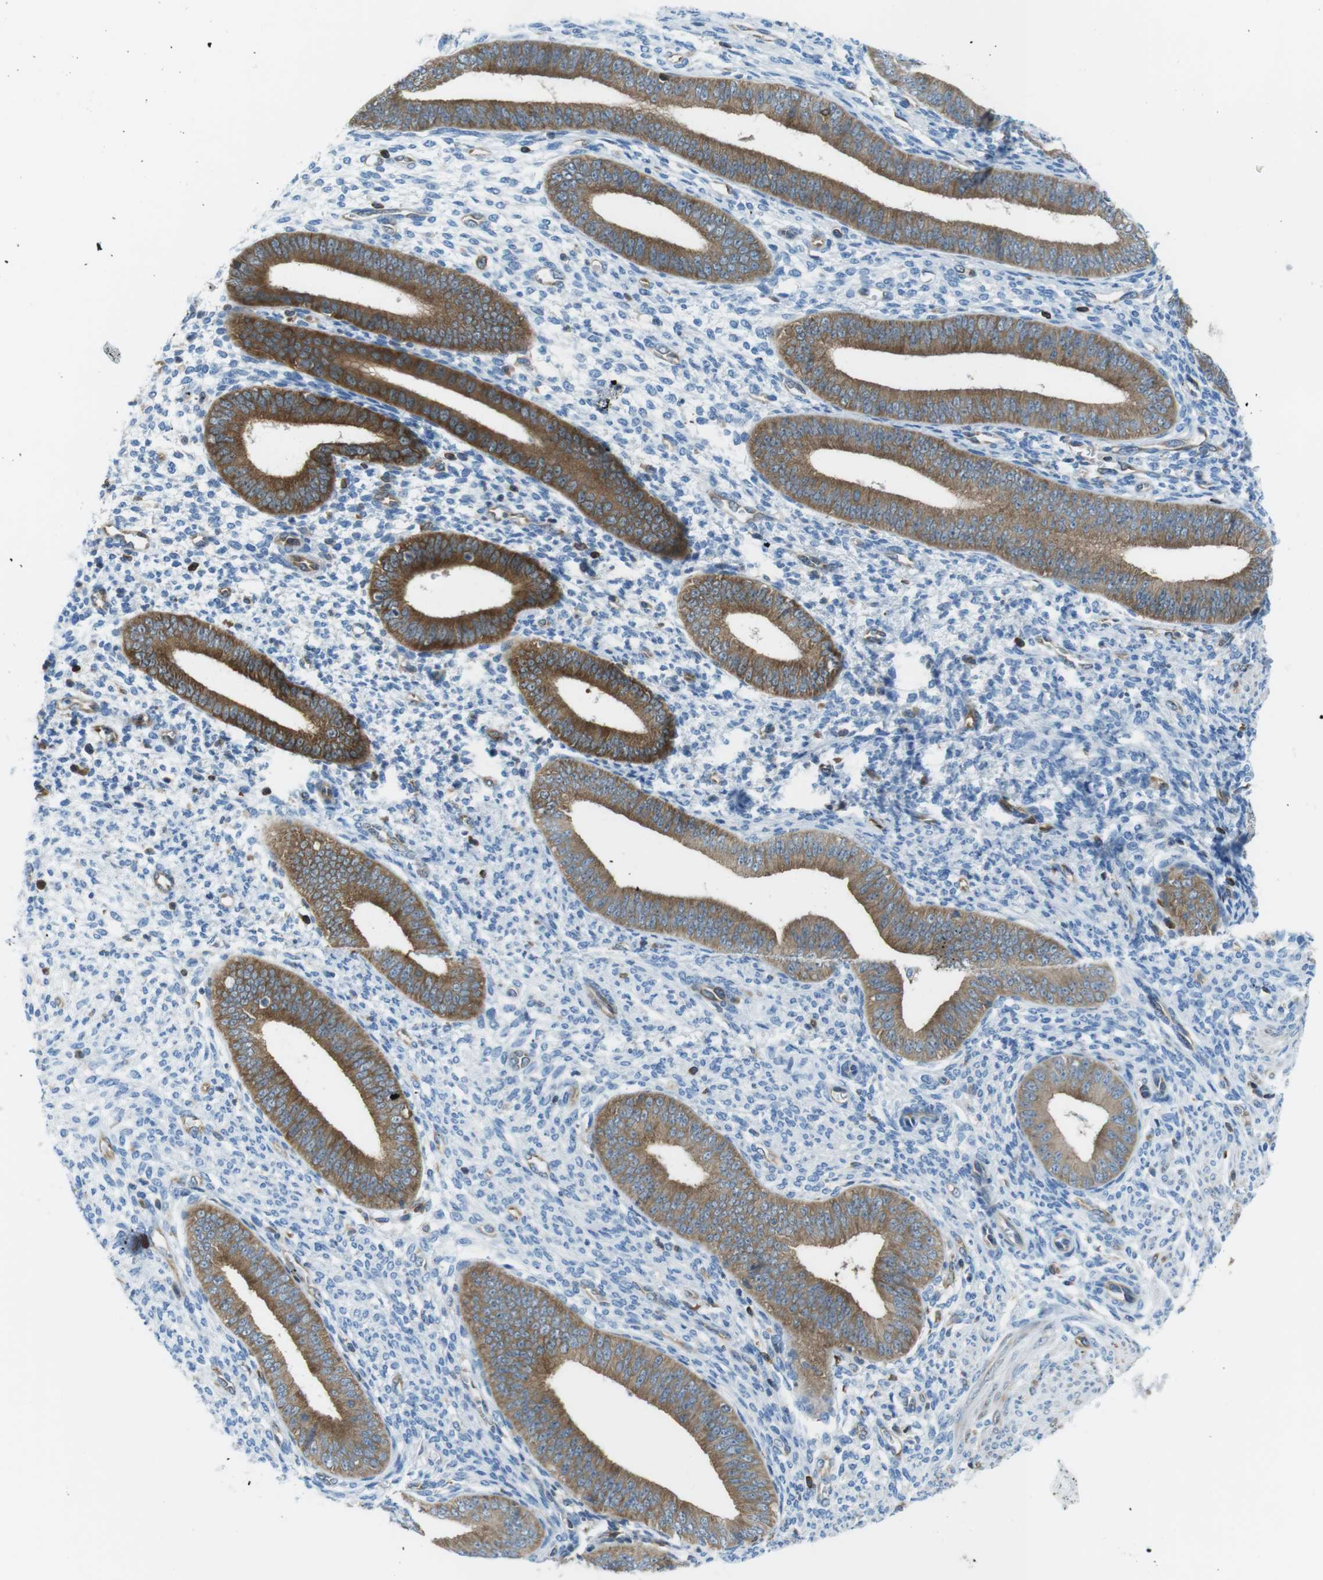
{"staining": {"intensity": "negative", "quantity": "none", "location": "none"}, "tissue": "endometrium", "cell_type": "Cells in endometrial stroma", "image_type": "normal", "snomed": [{"axis": "morphology", "description": "Normal tissue, NOS"}, {"axis": "topography", "description": "Endometrium"}], "caption": "The image displays no significant positivity in cells in endometrial stroma of endometrium. (DAB (3,3'-diaminobenzidine) IHC with hematoxylin counter stain).", "gene": "TES", "patient": {"sex": "female", "age": 35}}